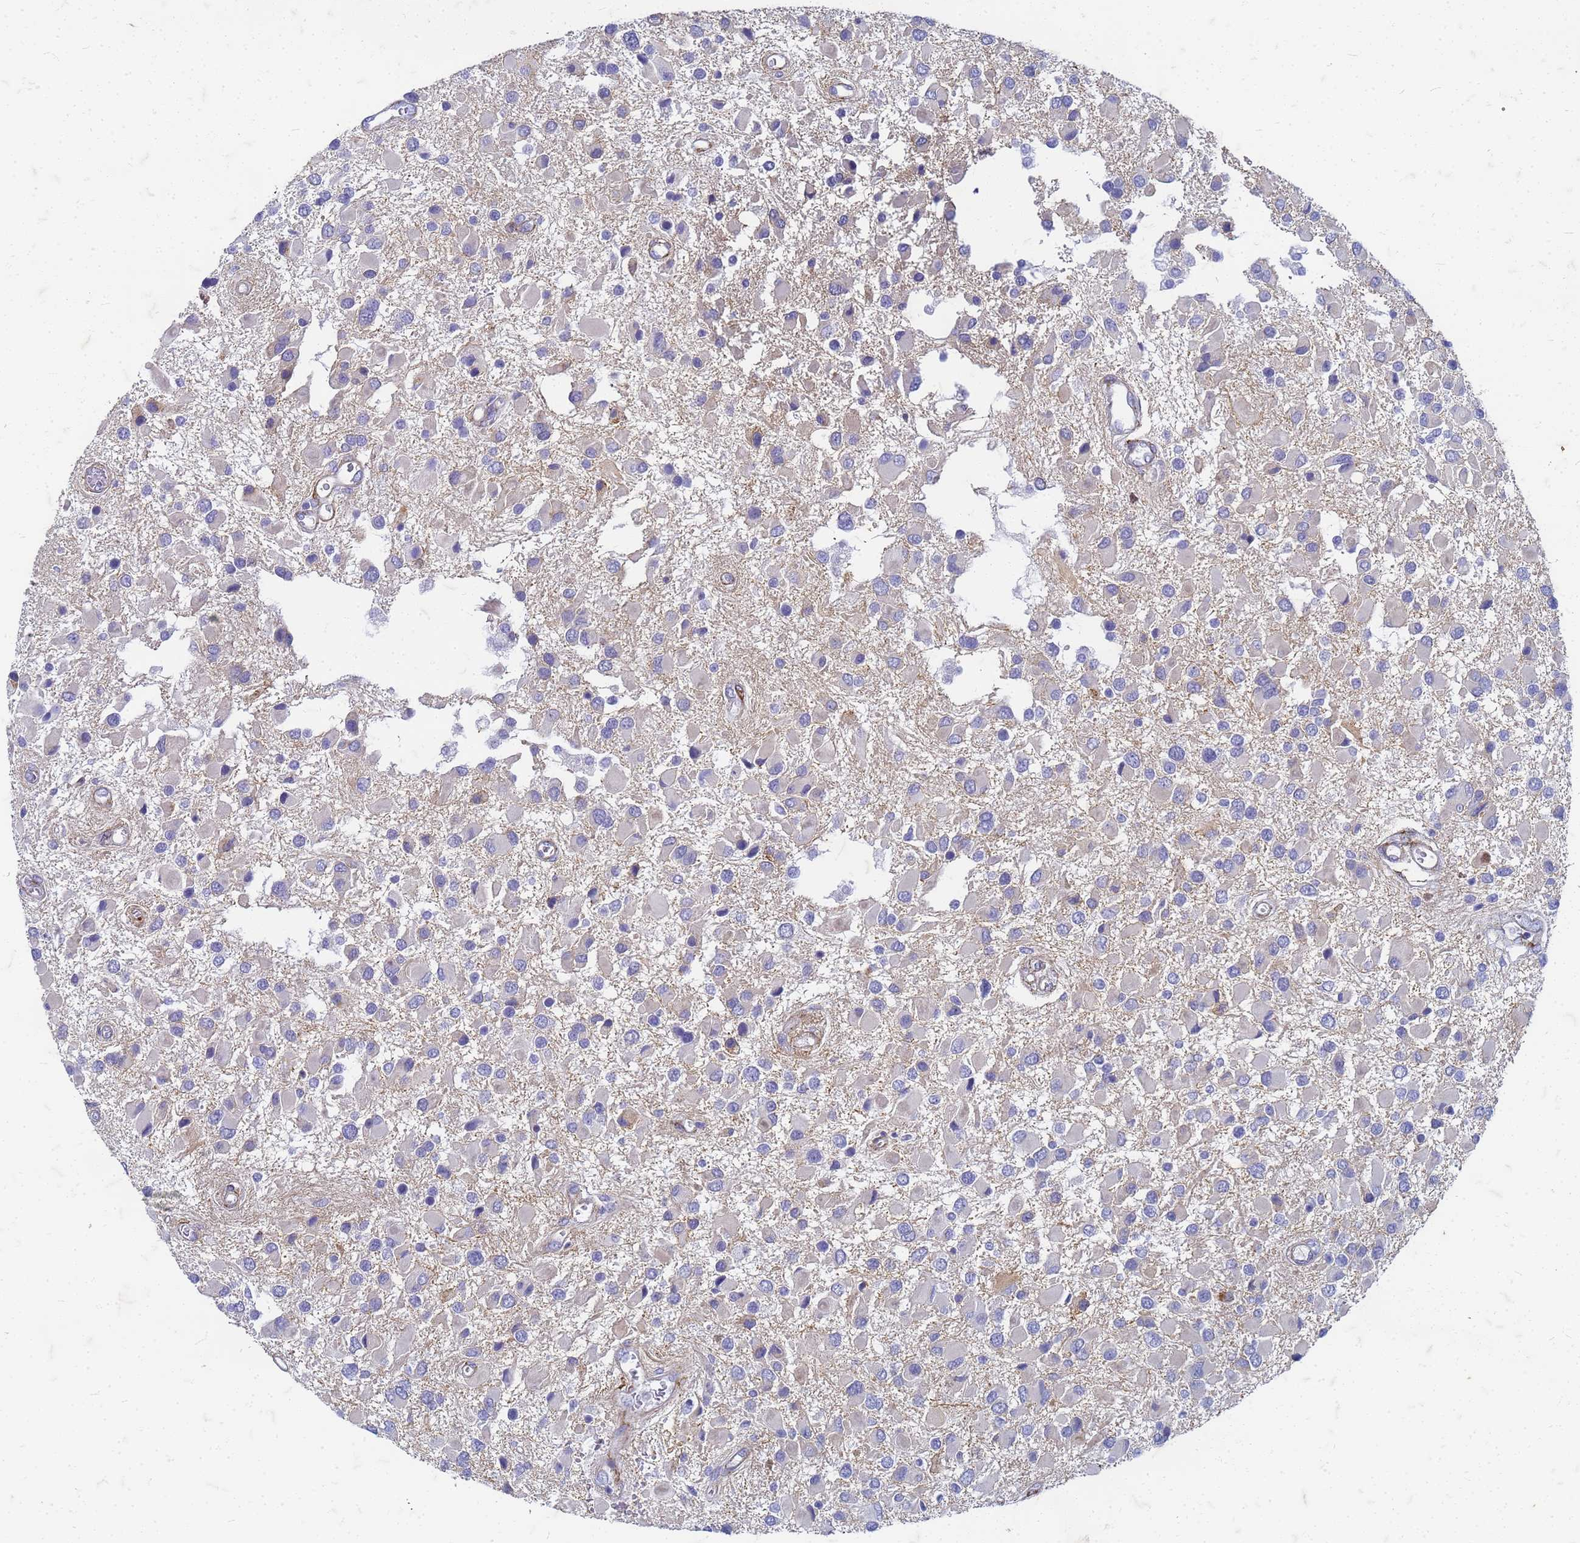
{"staining": {"intensity": "negative", "quantity": "none", "location": "none"}, "tissue": "glioma", "cell_type": "Tumor cells", "image_type": "cancer", "snomed": [{"axis": "morphology", "description": "Glioma, malignant, High grade"}, {"axis": "topography", "description": "Brain"}], "caption": "Histopathology image shows no protein positivity in tumor cells of glioma tissue. (DAB (3,3'-diaminobenzidine) immunohistochemistry (IHC) with hematoxylin counter stain).", "gene": "TRIM64B", "patient": {"sex": "male", "age": 53}}